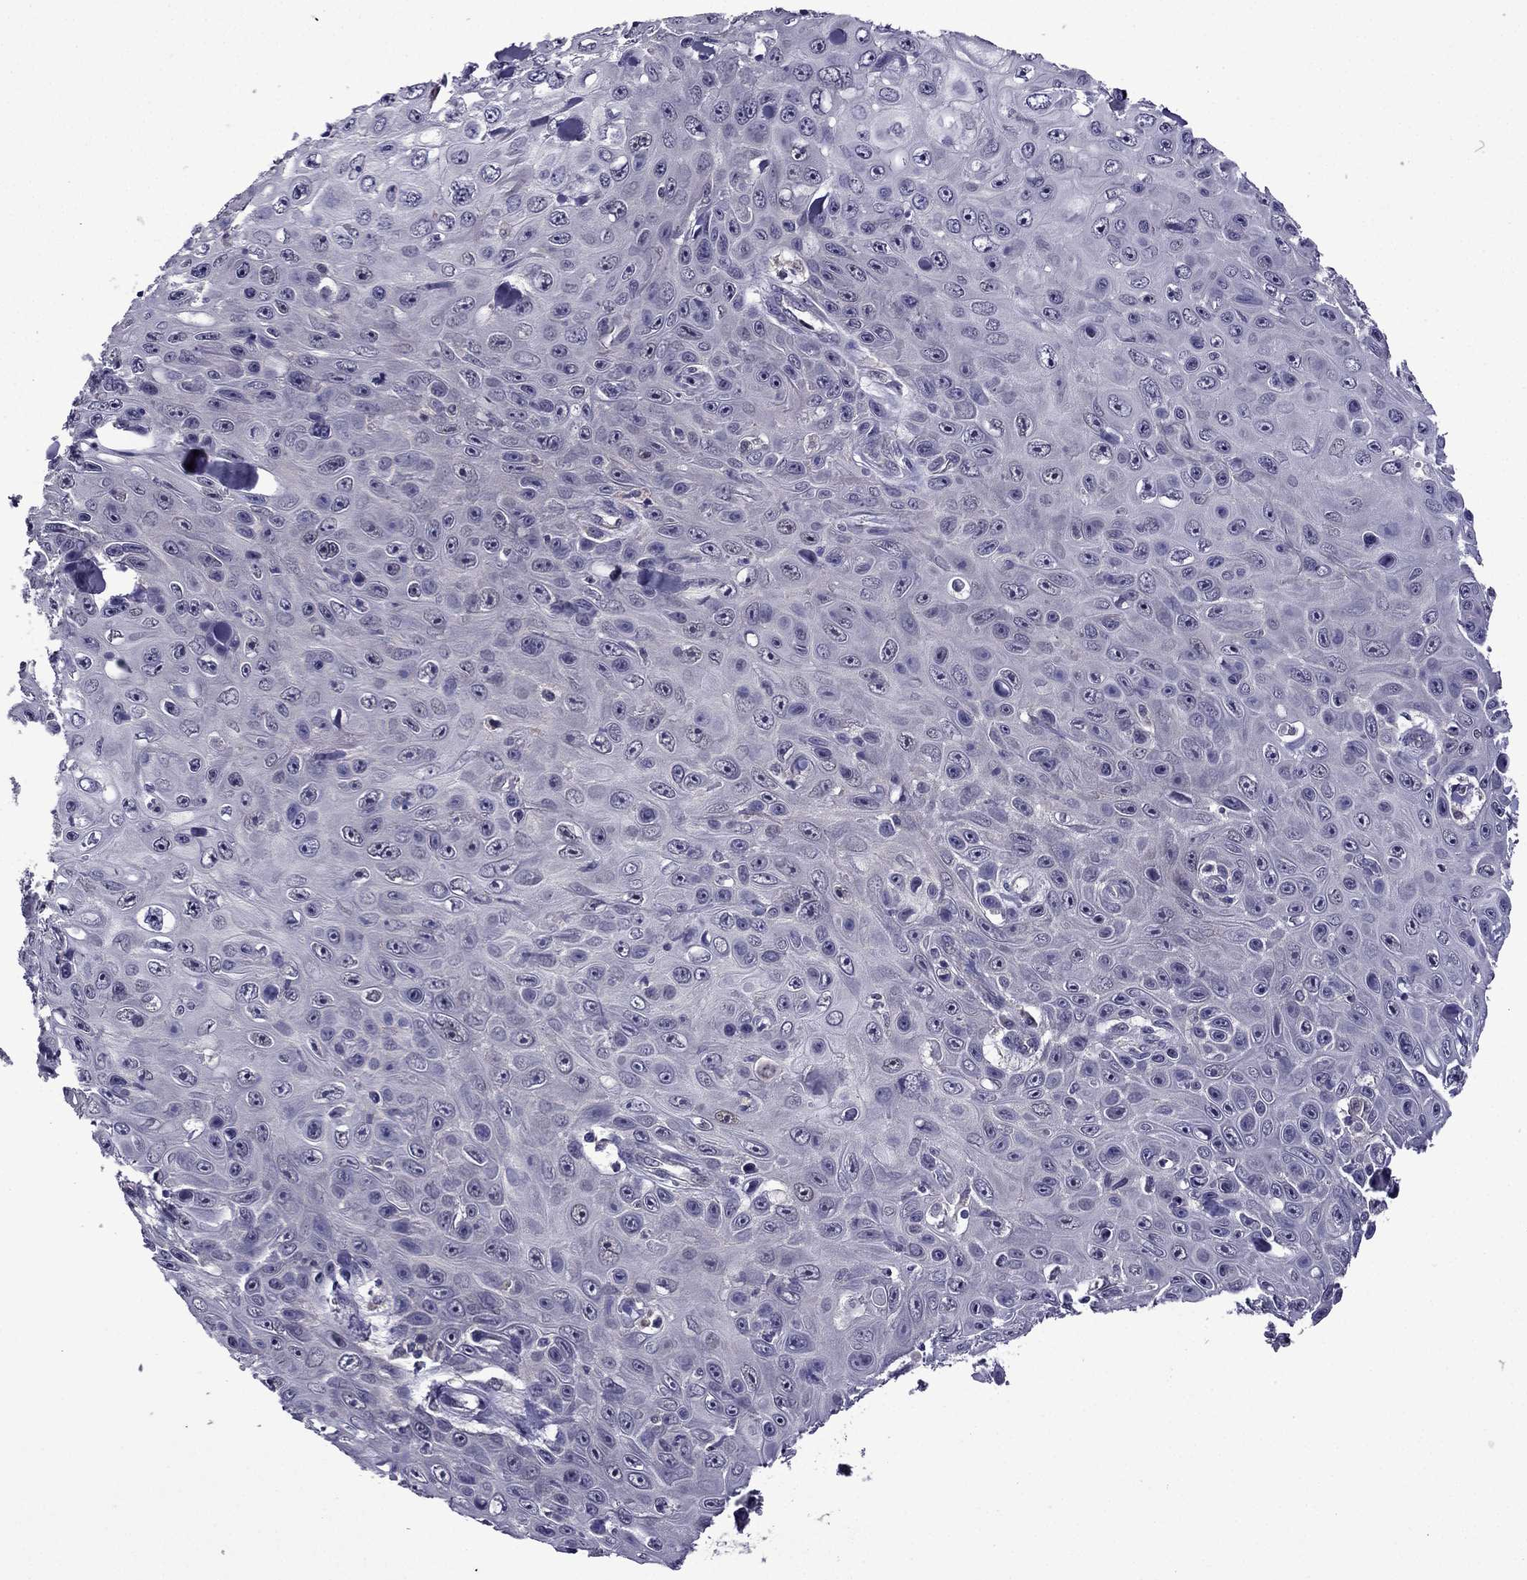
{"staining": {"intensity": "negative", "quantity": "none", "location": "none"}, "tissue": "skin cancer", "cell_type": "Tumor cells", "image_type": "cancer", "snomed": [{"axis": "morphology", "description": "Squamous cell carcinoma, NOS"}, {"axis": "topography", "description": "Skin"}], "caption": "Protein analysis of skin cancer (squamous cell carcinoma) shows no significant staining in tumor cells.", "gene": "CDK5", "patient": {"sex": "male", "age": 82}}